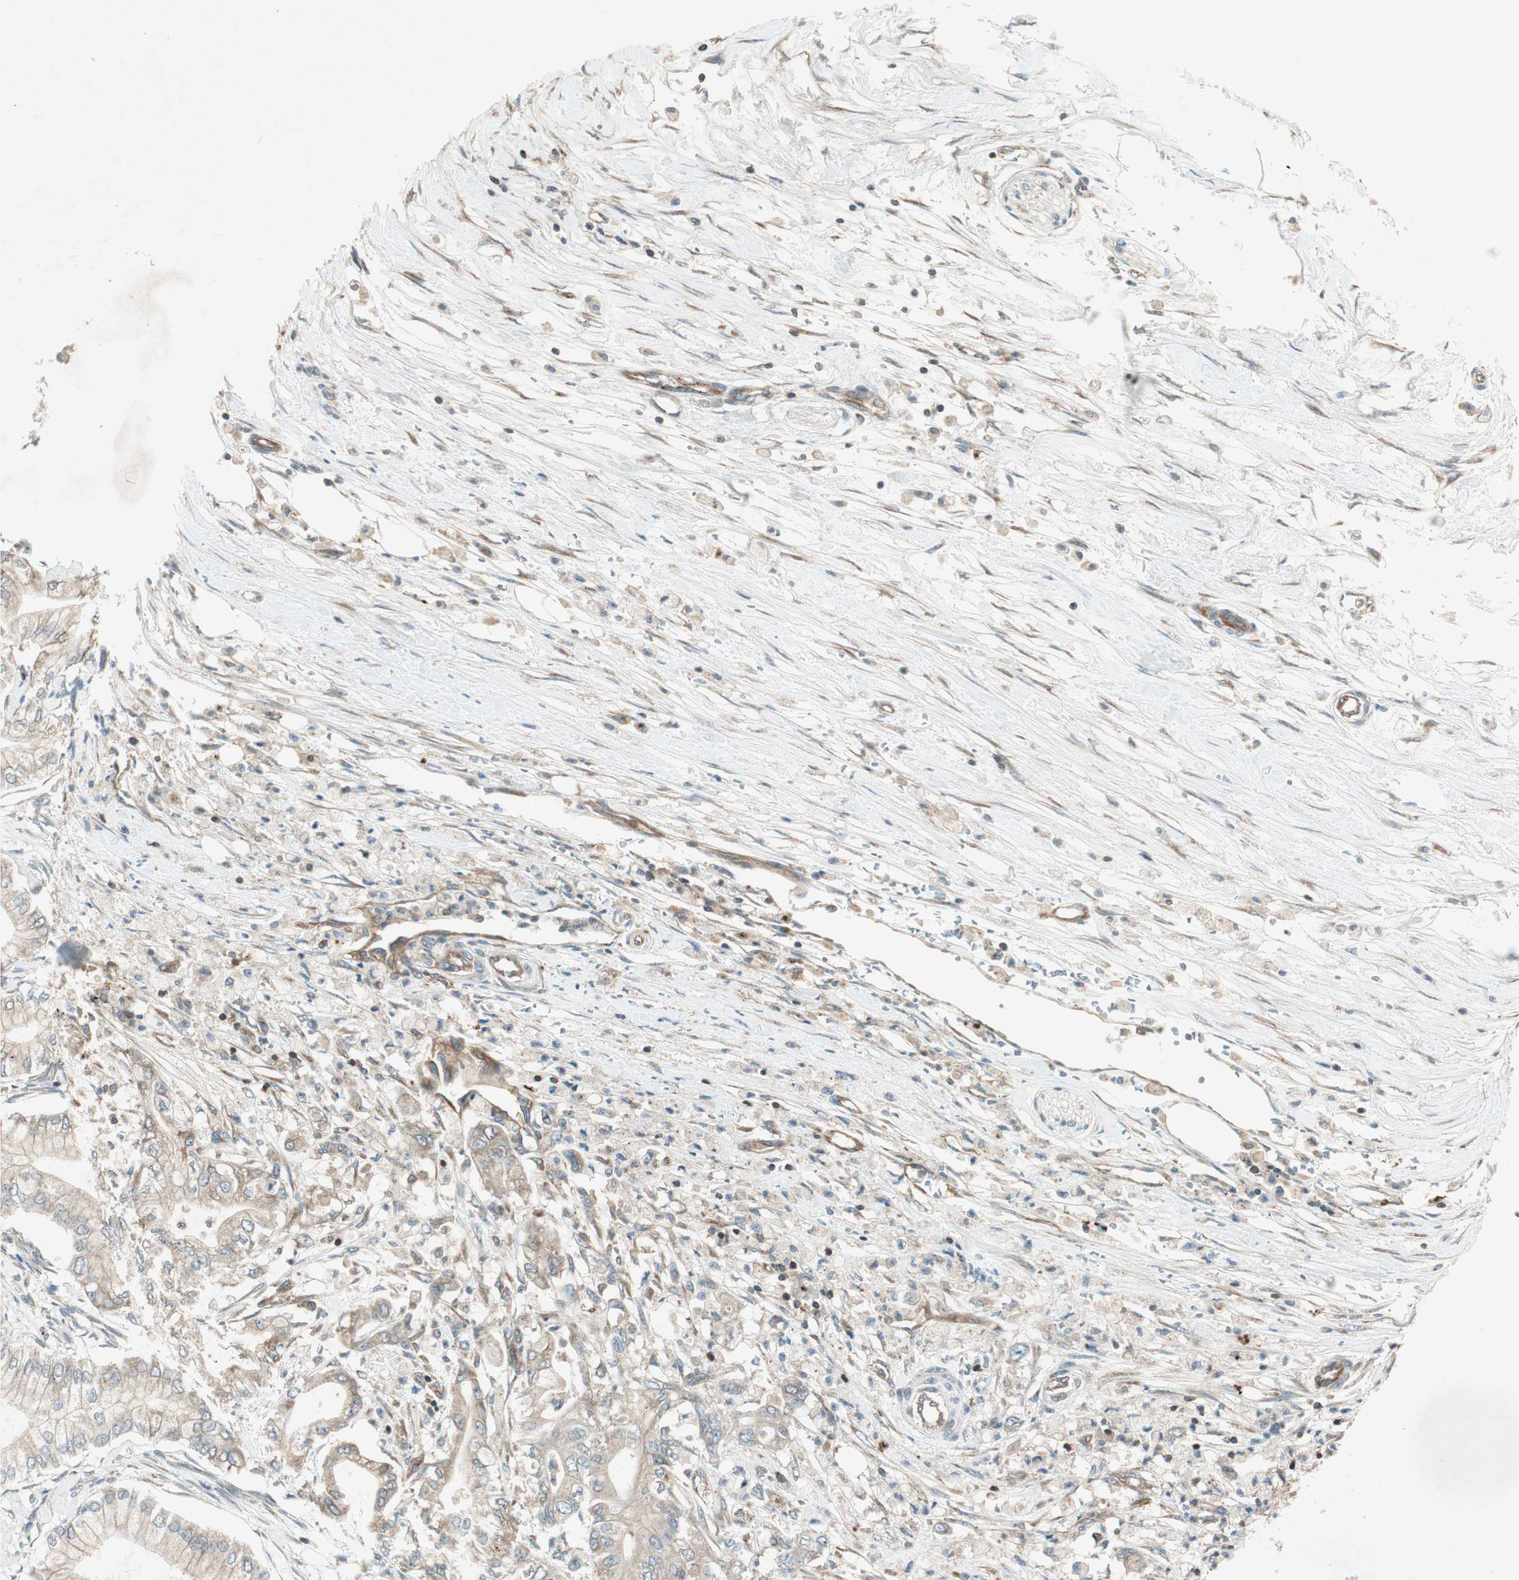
{"staining": {"intensity": "weak", "quantity": ">75%", "location": "cytoplasmic/membranous"}, "tissue": "pancreatic cancer", "cell_type": "Tumor cells", "image_type": "cancer", "snomed": [{"axis": "morphology", "description": "Adenocarcinoma, NOS"}, {"axis": "topography", "description": "Pancreas"}], "caption": "Immunohistochemical staining of human pancreatic adenocarcinoma displays weak cytoplasmic/membranous protein positivity in about >75% of tumor cells.", "gene": "CHADL", "patient": {"sex": "male", "age": 70}}